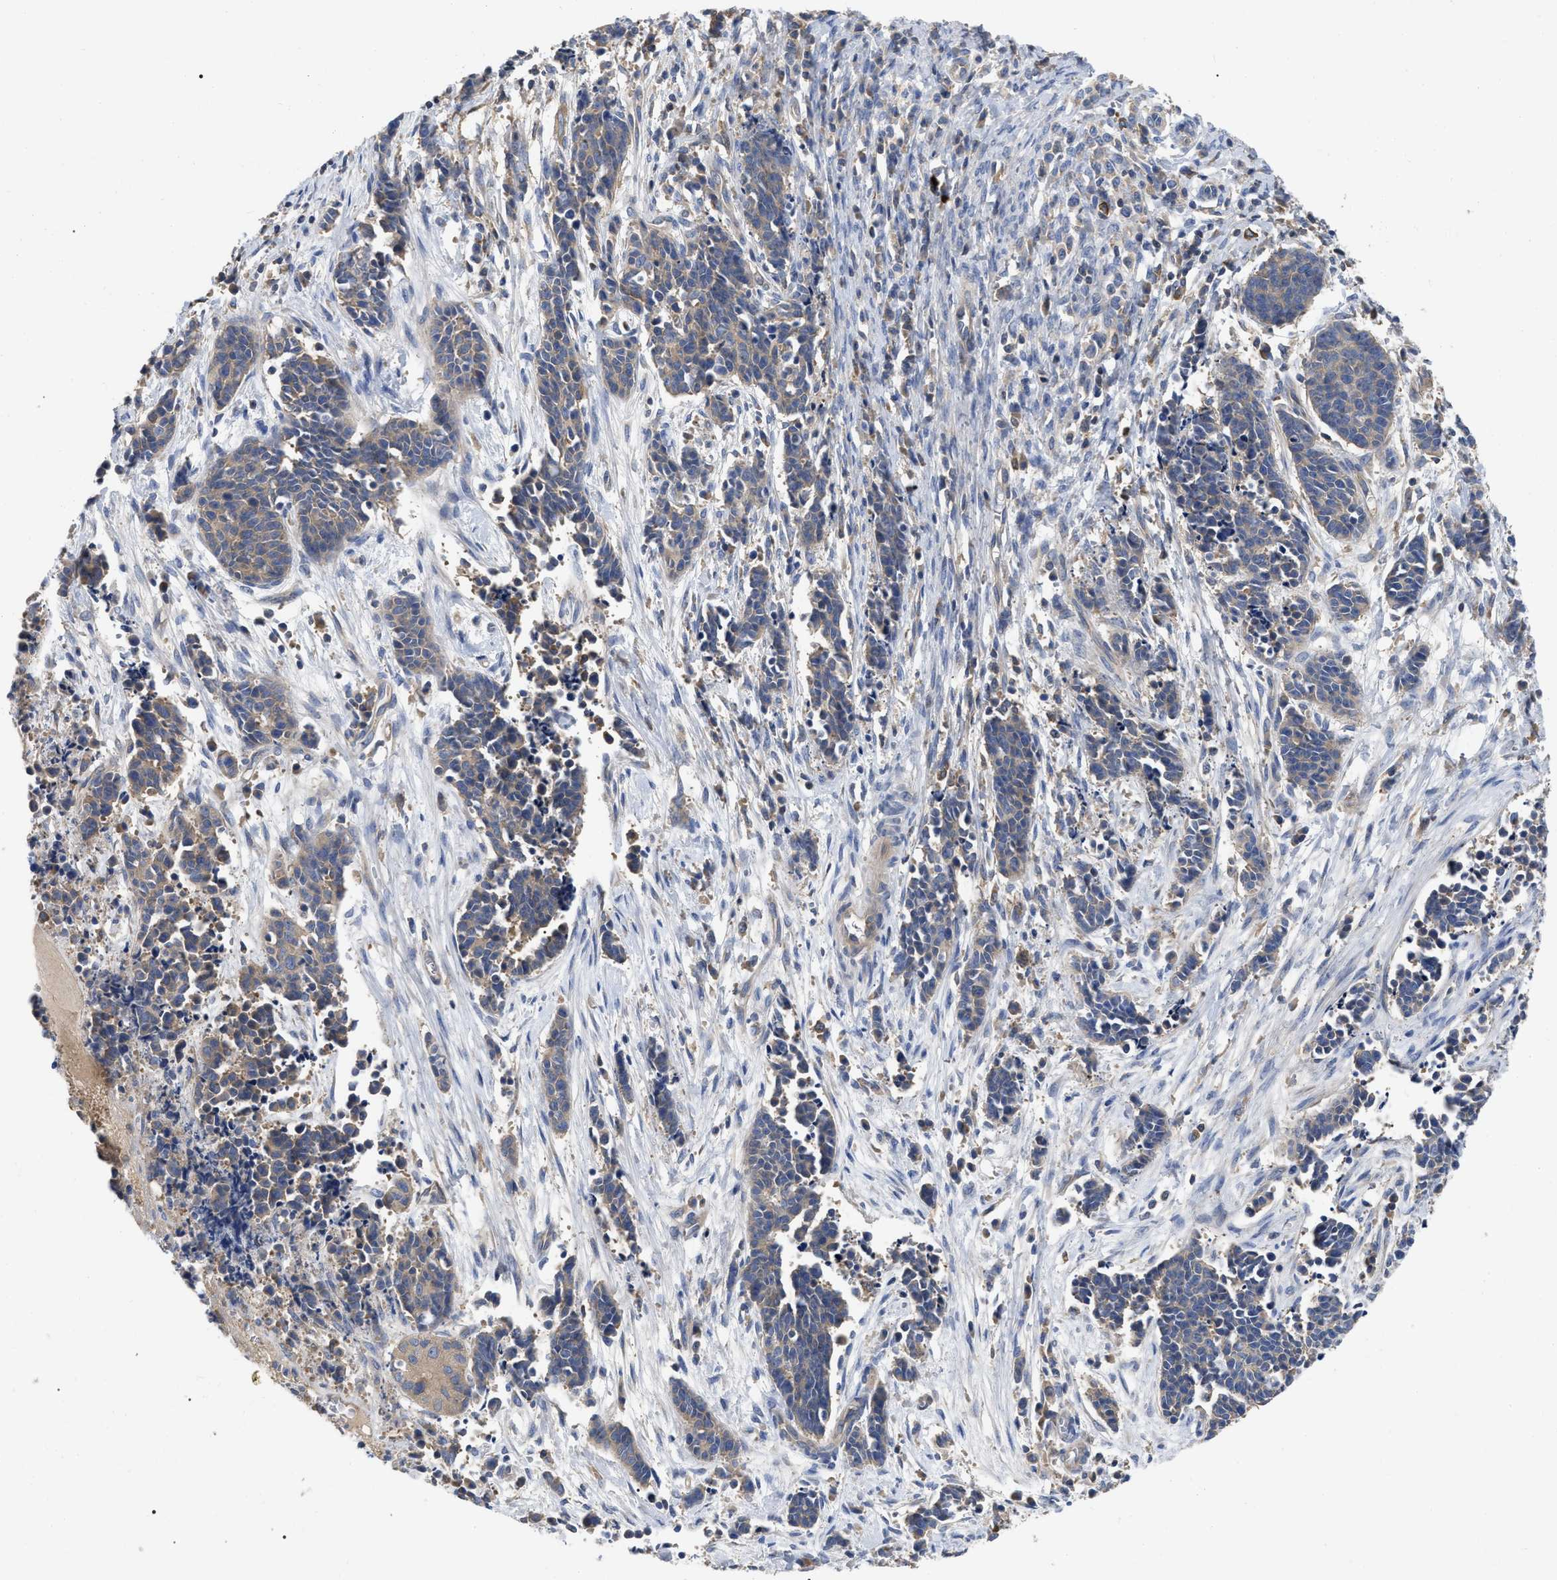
{"staining": {"intensity": "weak", "quantity": "<25%", "location": "cytoplasmic/membranous"}, "tissue": "cervical cancer", "cell_type": "Tumor cells", "image_type": "cancer", "snomed": [{"axis": "morphology", "description": "Squamous cell carcinoma, NOS"}, {"axis": "topography", "description": "Cervix"}], "caption": "This is an immunohistochemistry (IHC) micrograph of human cervical cancer (squamous cell carcinoma). There is no staining in tumor cells.", "gene": "RAP1GDS1", "patient": {"sex": "female", "age": 35}}